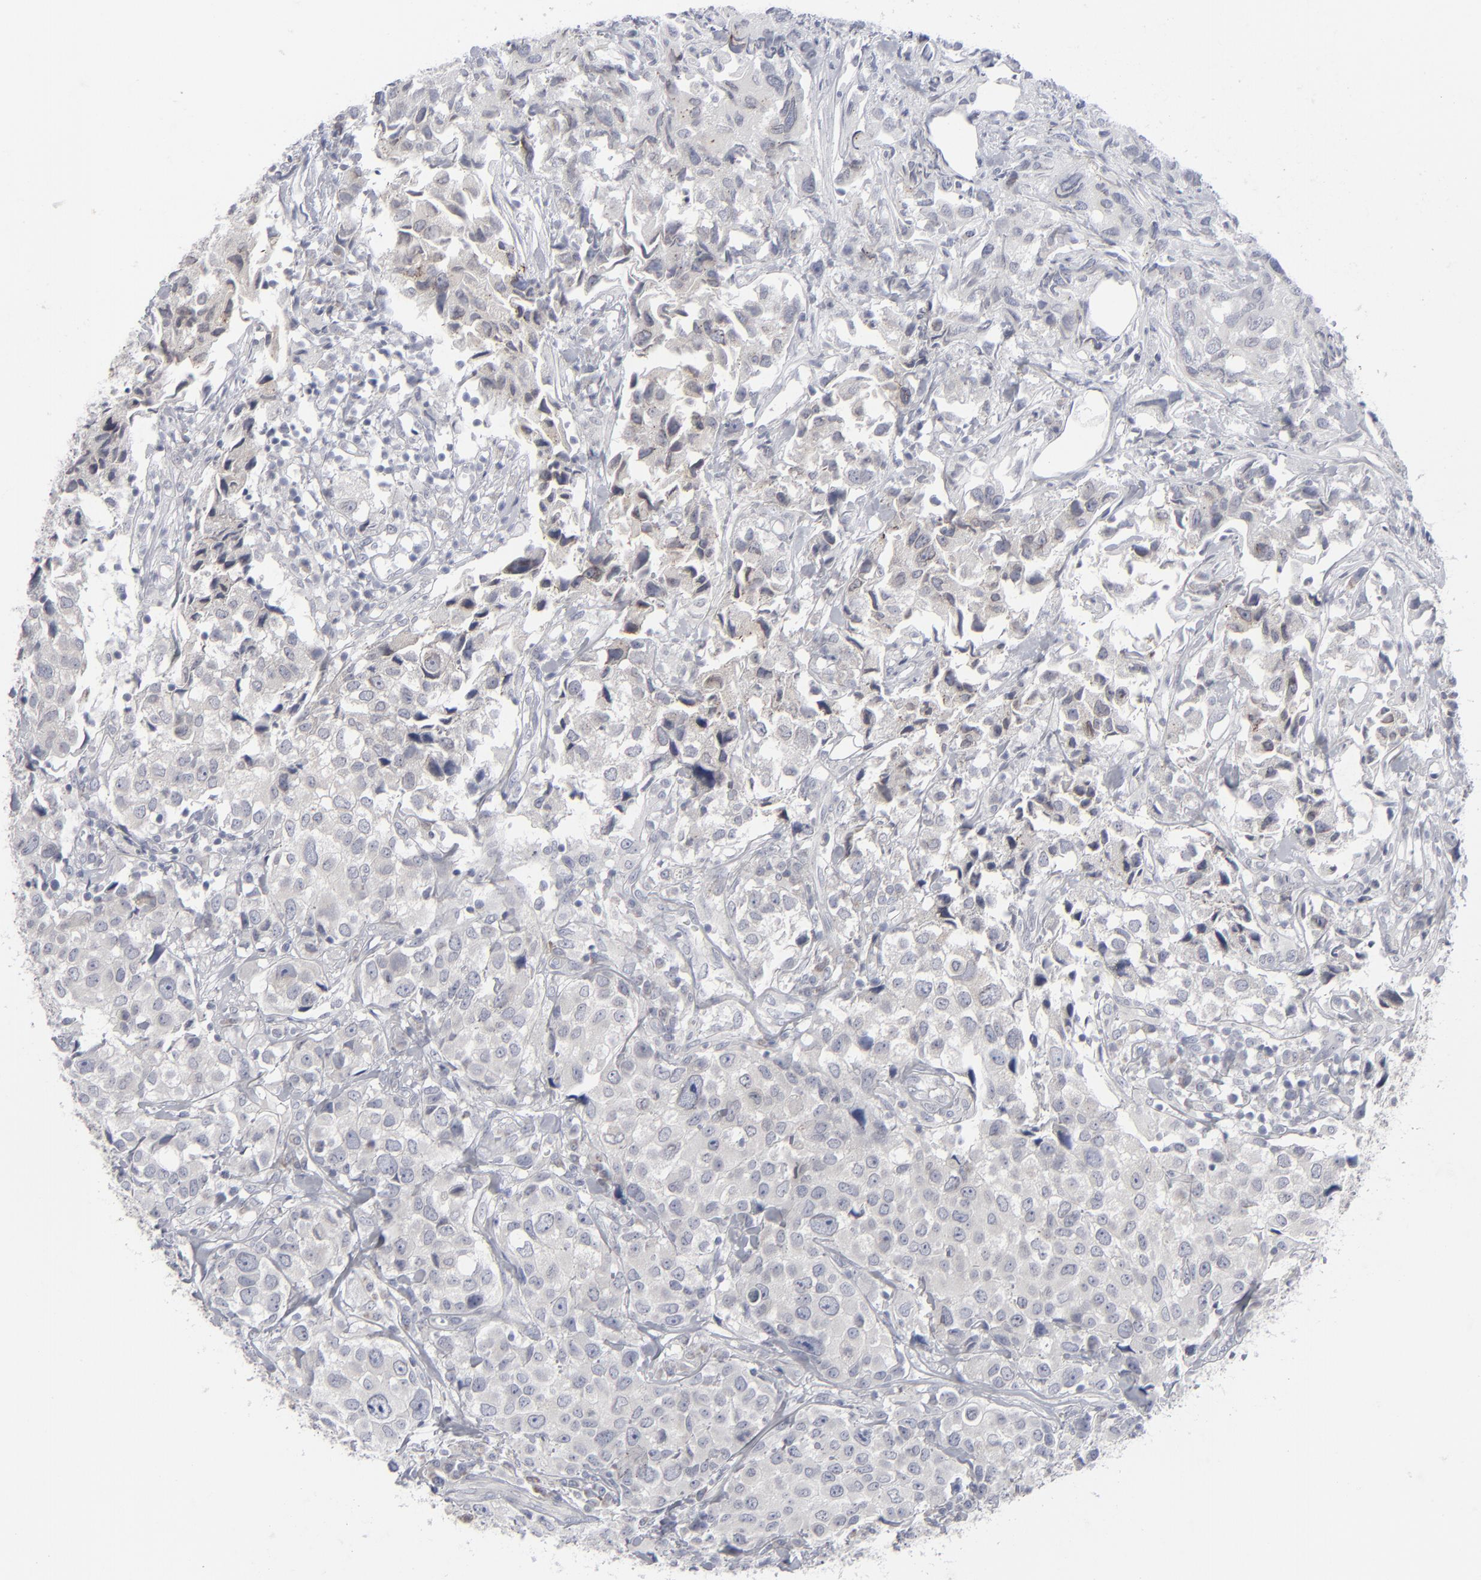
{"staining": {"intensity": "negative", "quantity": "none", "location": "none"}, "tissue": "urothelial cancer", "cell_type": "Tumor cells", "image_type": "cancer", "snomed": [{"axis": "morphology", "description": "Urothelial carcinoma, High grade"}, {"axis": "topography", "description": "Urinary bladder"}], "caption": "Tumor cells are negative for brown protein staining in urothelial cancer.", "gene": "NUP88", "patient": {"sex": "female", "age": 75}}